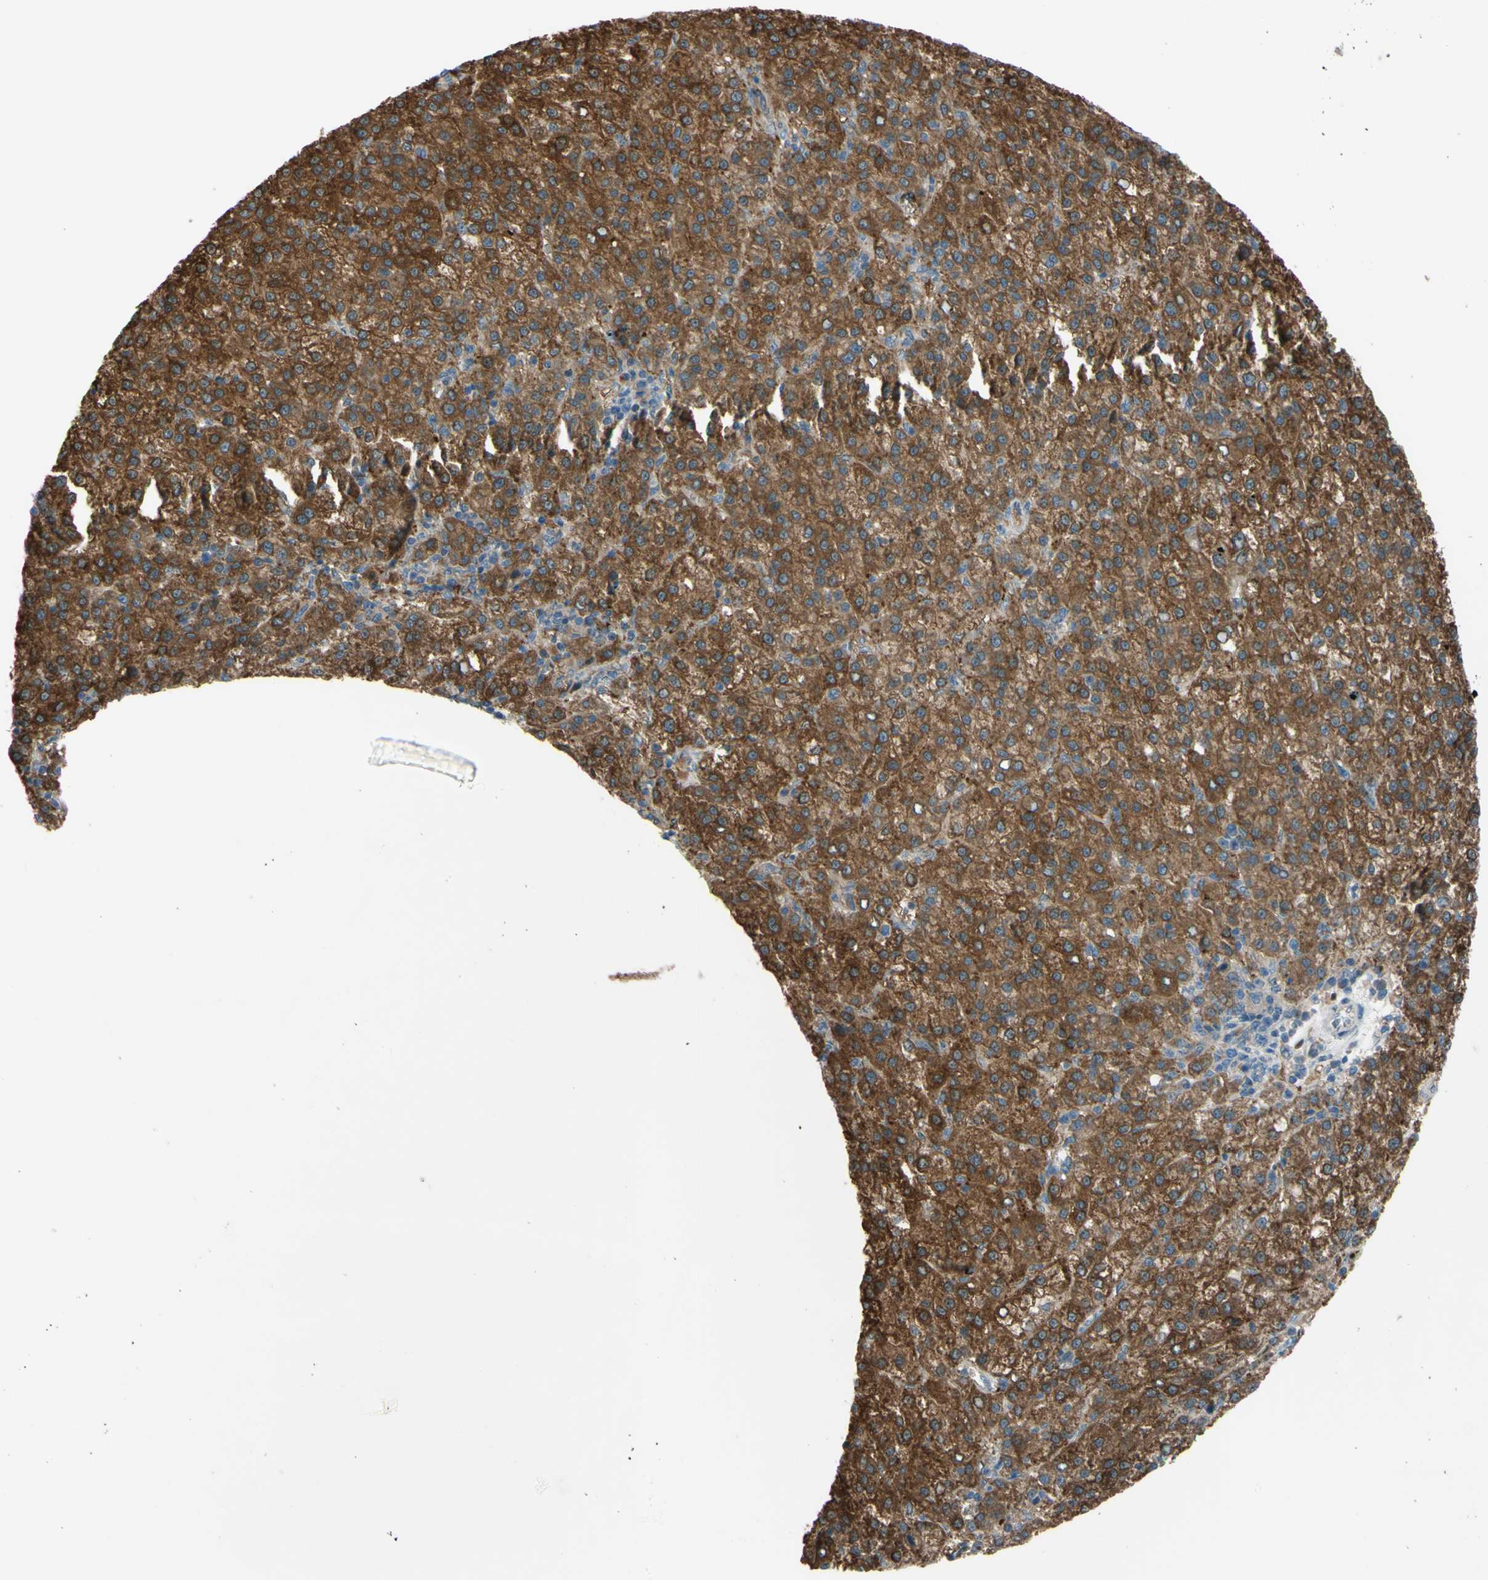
{"staining": {"intensity": "strong", "quantity": ">75%", "location": "cytoplasmic/membranous"}, "tissue": "liver cancer", "cell_type": "Tumor cells", "image_type": "cancer", "snomed": [{"axis": "morphology", "description": "Carcinoma, Hepatocellular, NOS"}, {"axis": "topography", "description": "Liver"}], "caption": "Liver hepatocellular carcinoma tissue displays strong cytoplasmic/membranous positivity in approximately >75% of tumor cells, visualized by immunohistochemistry. The staining is performed using DAB (3,3'-diaminobenzidine) brown chromogen to label protein expression. The nuclei are counter-stained blue using hematoxylin.", "gene": "AFP", "patient": {"sex": "female", "age": 58}}